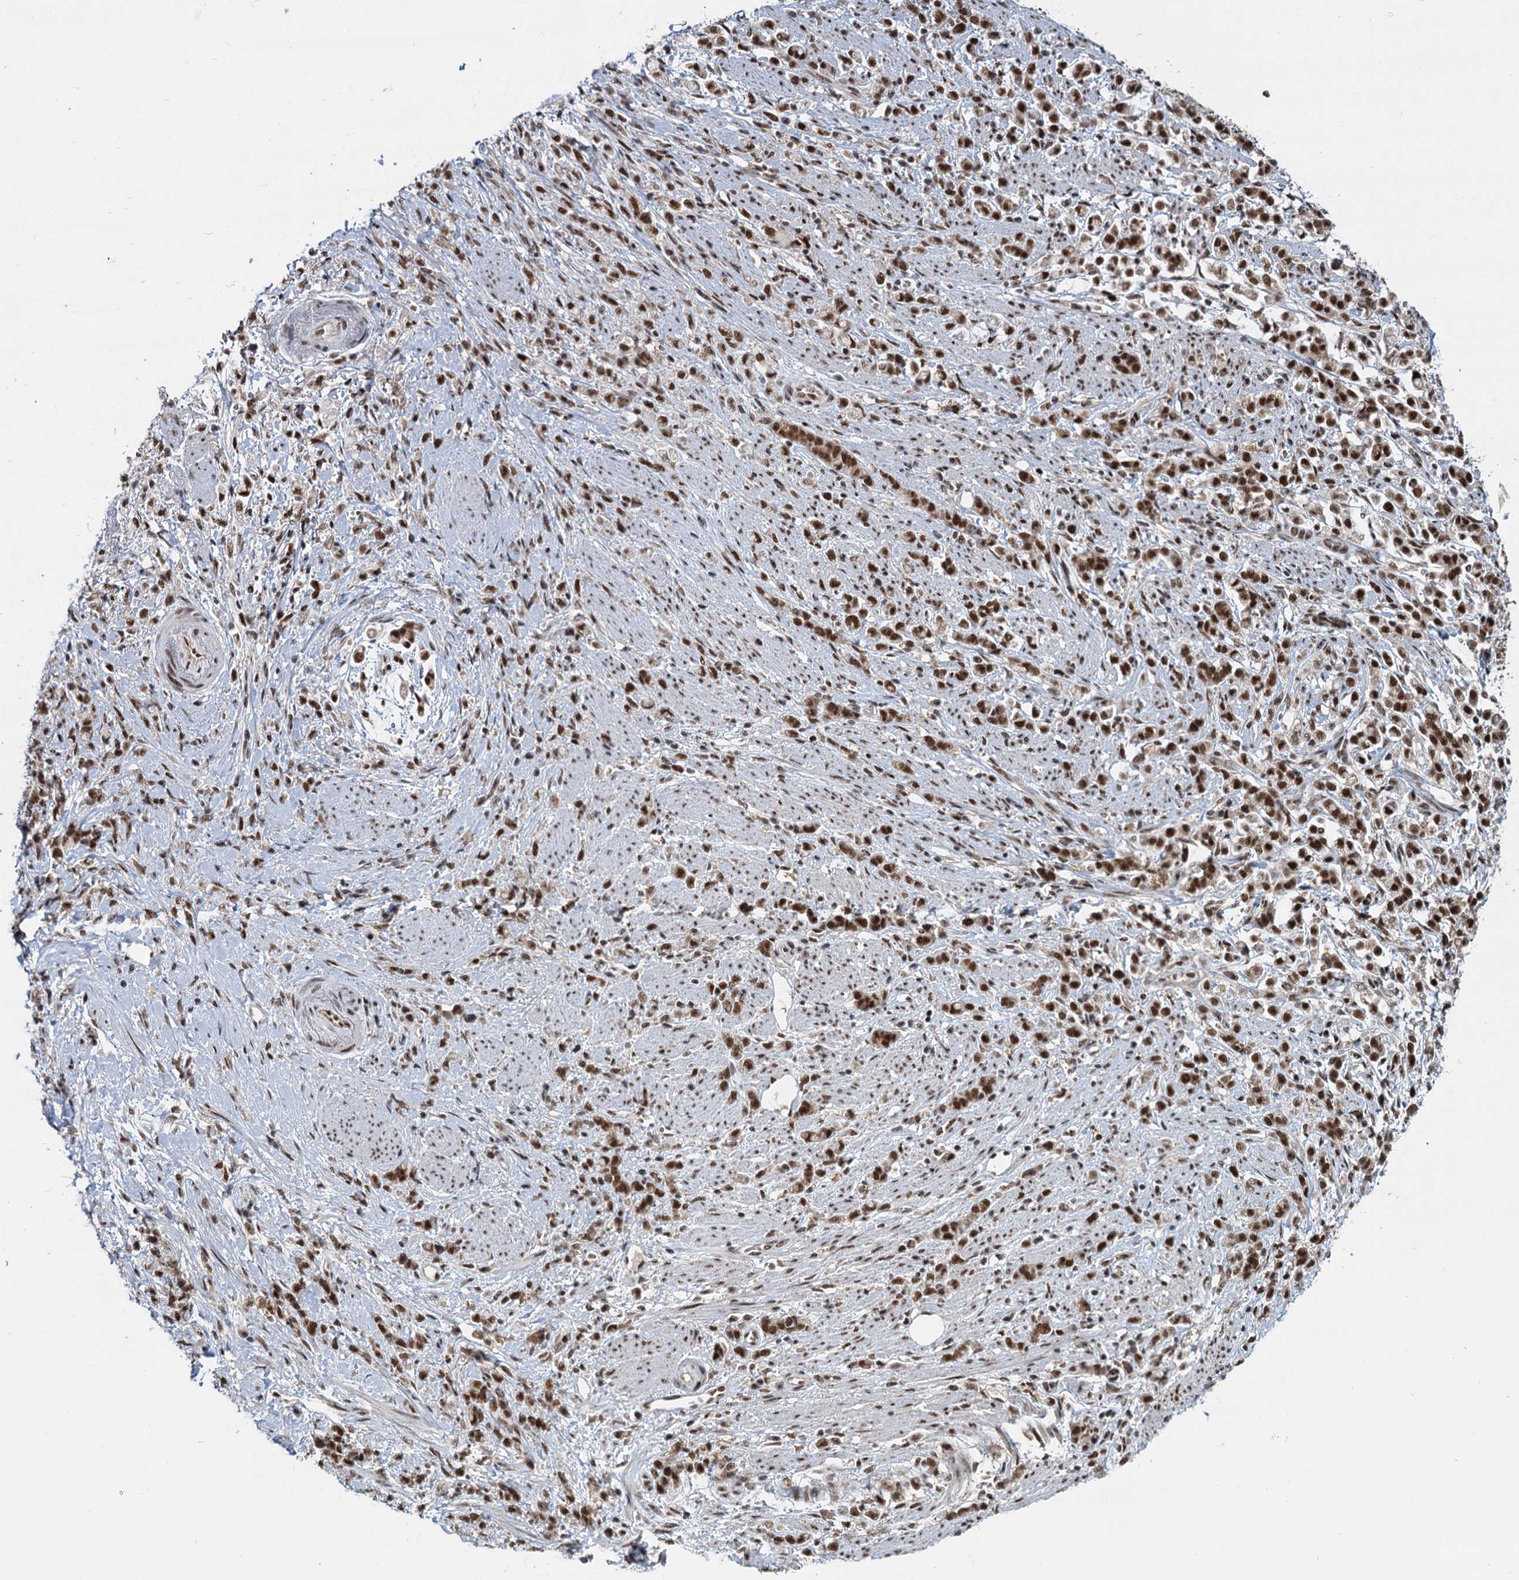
{"staining": {"intensity": "moderate", "quantity": ">75%", "location": "nuclear"}, "tissue": "stomach cancer", "cell_type": "Tumor cells", "image_type": "cancer", "snomed": [{"axis": "morphology", "description": "Adenocarcinoma, NOS"}, {"axis": "topography", "description": "Stomach"}], "caption": "IHC histopathology image of neoplastic tissue: human stomach cancer (adenocarcinoma) stained using immunohistochemistry (IHC) reveals medium levels of moderate protein expression localized specifically in the nuclear of tumor cells, appearing as a nuclear brown color.", "gene": "WBP4", "patient": {"sex": "female", "age": 60}}